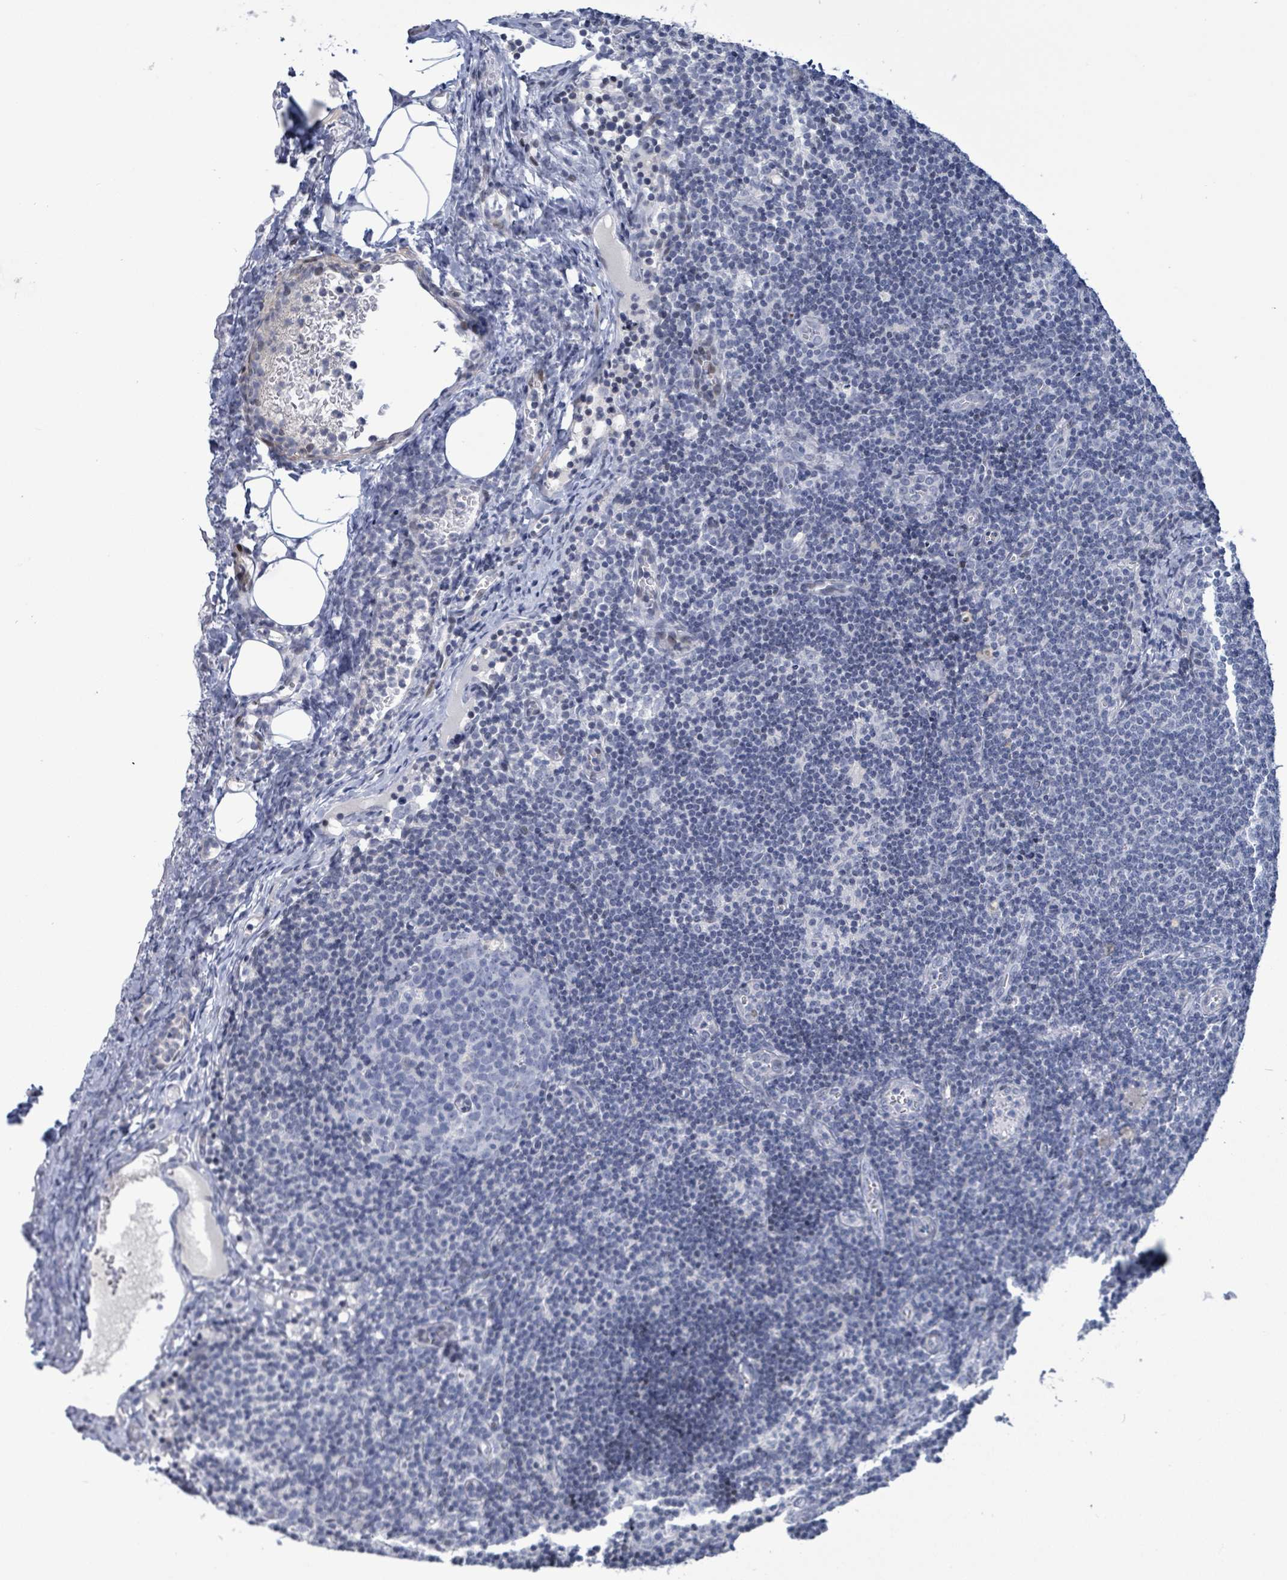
{"staining": {"intensity": "negative", "quantity": "none", "location": "none"}, "tissue": "lymph node", "cell_type": "Germinal center cells", "image_type": "normal", "snomed": [{"axis": "morphology", "description": "Normal tissue, NOS"}, {"axis": "topography", "description": "Lymph node"}], "caption": "Germinal center cells are negative for protein expression in benign human lymph node. Nuclei are stained in blue.", "gene": "NTN3", "patient": {"sex": "female", "age": 37}}